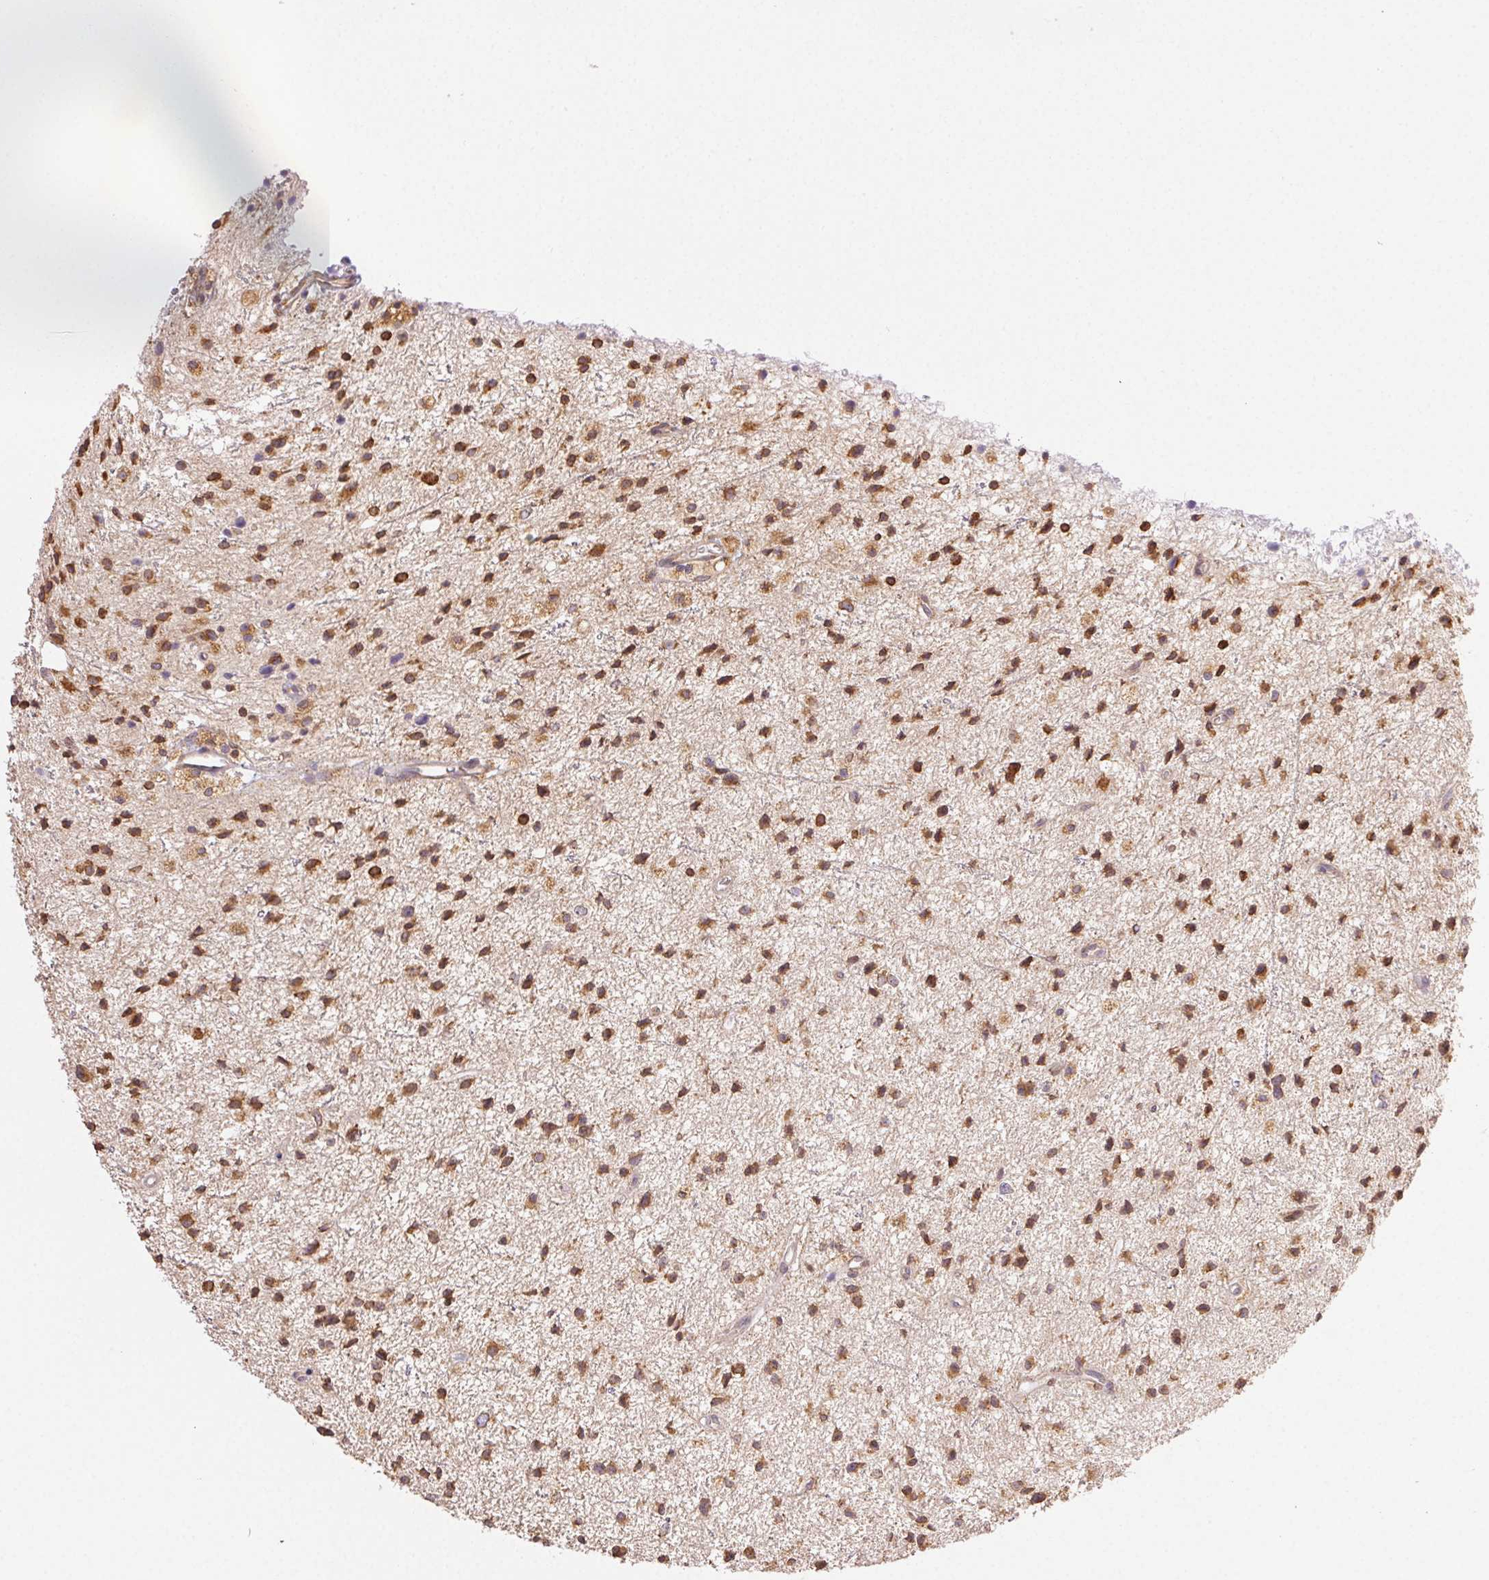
{"staining": {"intensity": "moderate", "quantity": ">75%", "location": "cytoplasmic/membranous"}, "tissue": "glioma", "cell_type": "Tumor cells", "image_type": "cancer", "snomed": [{"axis": "morphology", "description": "Glioma, malignant, Low grade"}, {"axis": "topography", "description": "Brain"}], "caption": "Immunohistochemistry of human malignant glioma (low-grade) displays medium levels of moderate cytoplasmic/membranous staining in about >75% of tumor cells. (IHC, brightfield microscopy, high magnification).", "gene": "ENTREP1", "patient": {"sex": "male", "age": 43}}